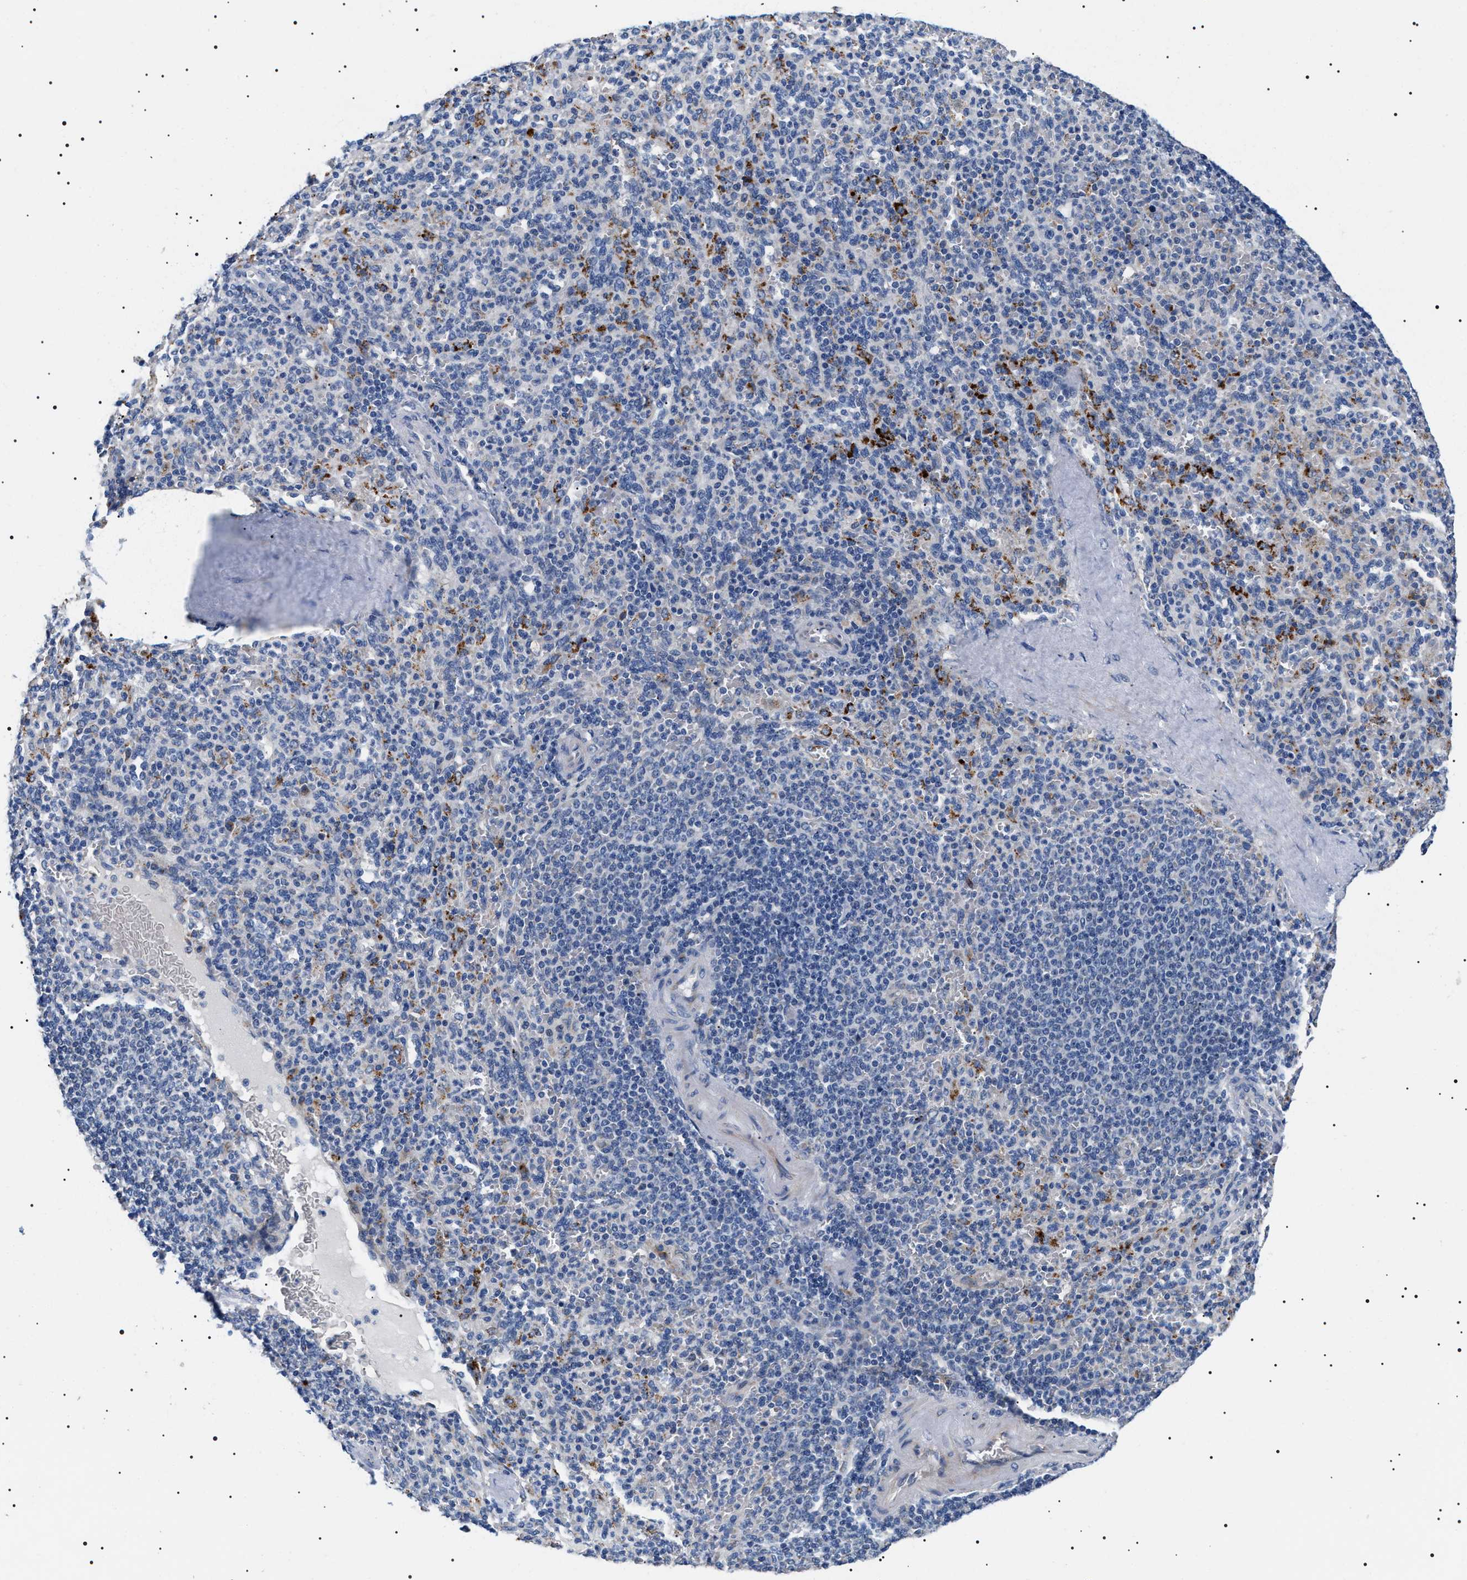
{"staining": {"intensity": "strong", "quantity": "<25%", "location": "cytoplasmic/membranous"}, "tissue": "spleen", "cell_type": "Cells in red pulp", "image_type": "normal", "snomed": [{"axis": "morphology", "description": "Normal tissue, NOS"}, {"axis": "topography", "description": "Spleen"}], "caption": "A micrograph of human spleen stained for a protein displays strong cytoplasmic/membranous brown staining in cells in red pulp. (DAB IHC with brightfield microscopy, high magnification).", "gene": "TMEM222", "patient": {"sex": "male", "age": 36}}